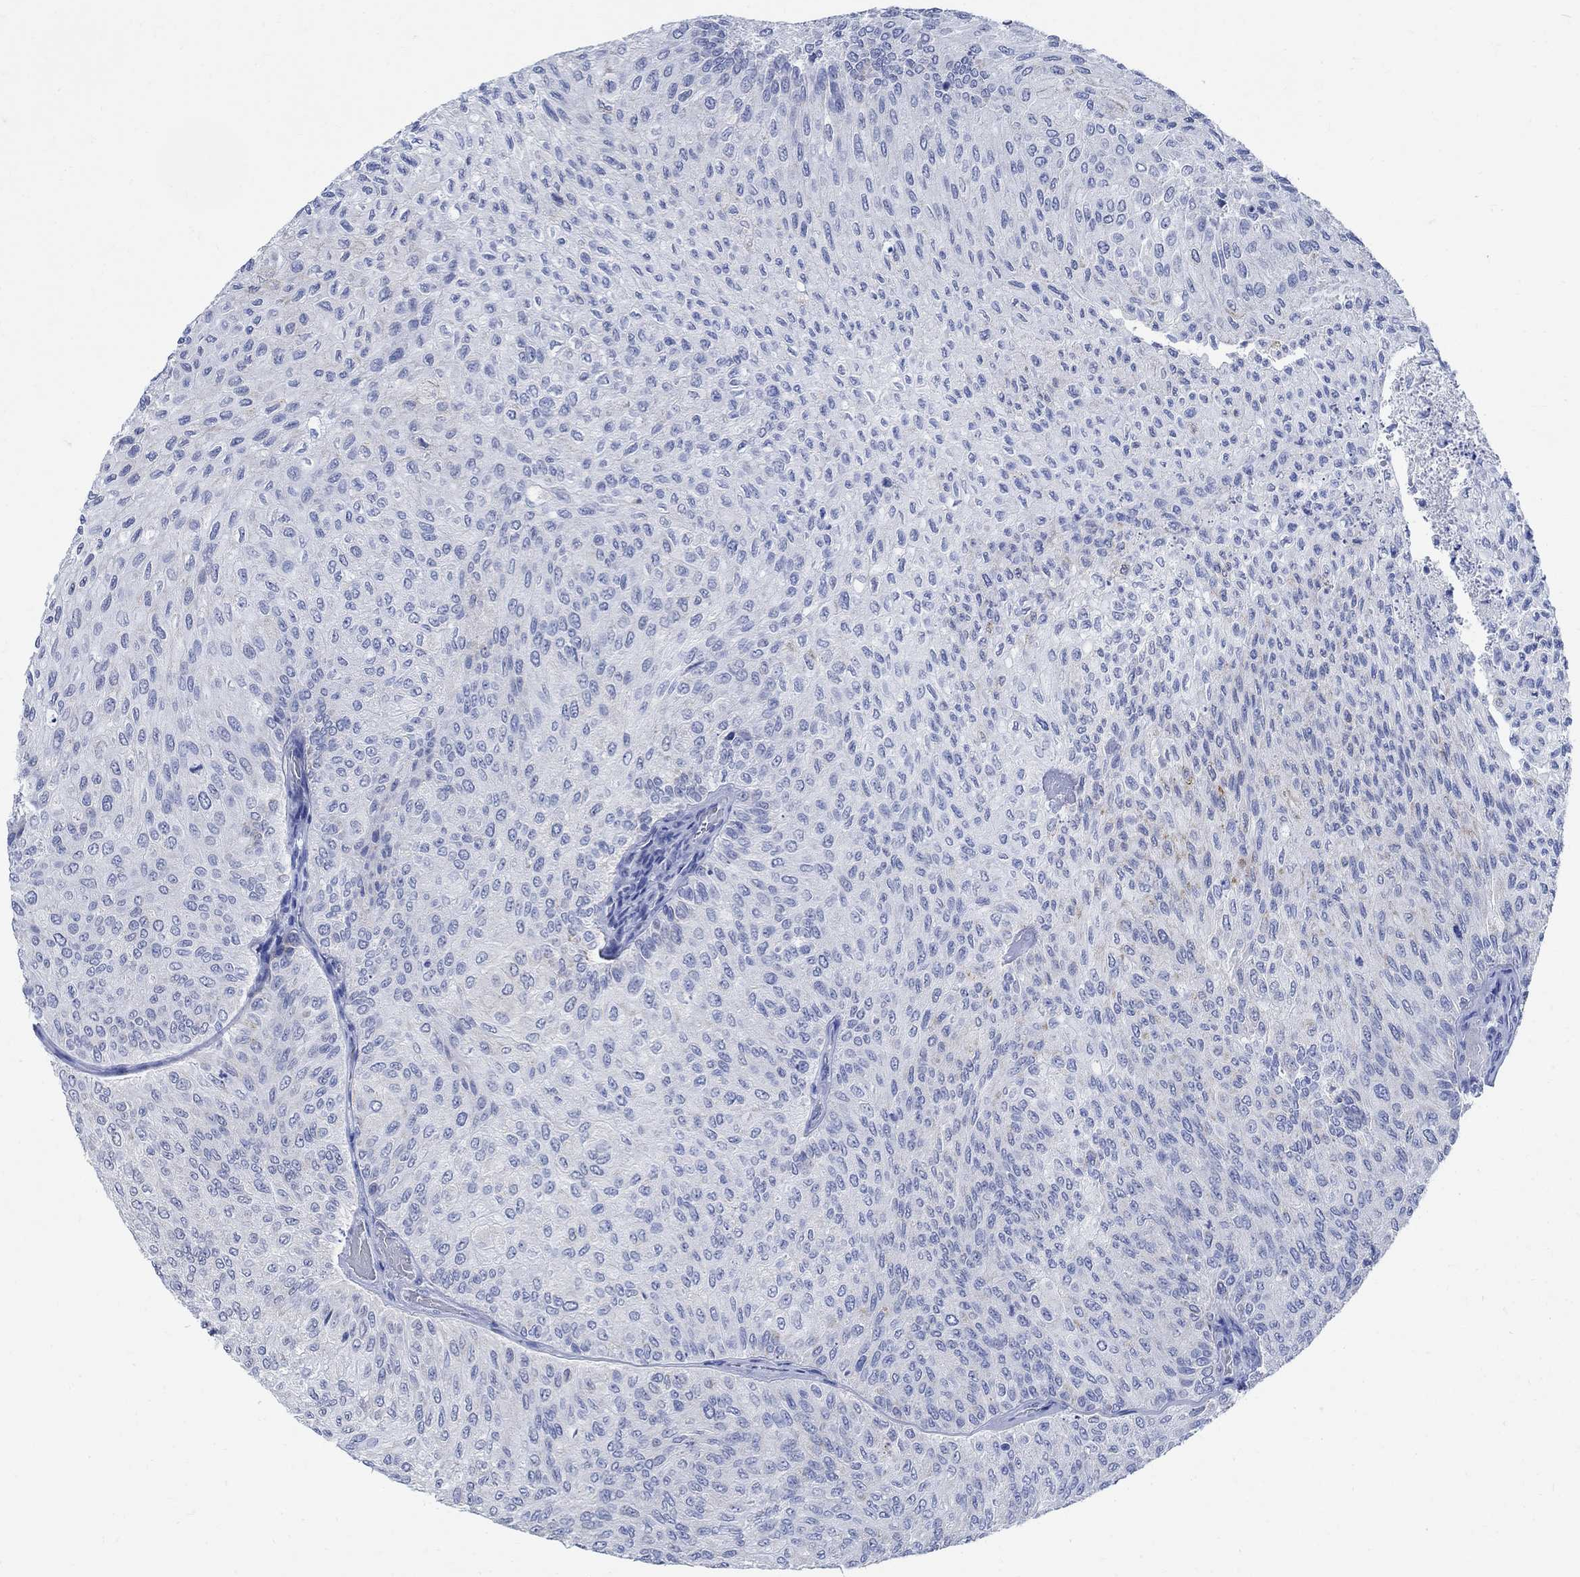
{"staining": {"intensity": "moderate", "quantity": "<25%", "location": "cytoplasmic/membranous"}, "tissue": "urothelial cancer", "cell_type": "Tumor cells", "image_type": "cancer", "snomed": [{"axis": "morphology", "description": "Urothelial carcinoma, Low grade"}, {"axis": "topography", "description": "Urinary bladder"}], "caption": "High-magnification brightfield microscopy of low-grade urothelial carcinoma stained with DAB (brown) and counterstained with hematoxylin (blue). tumor cells exhibit moderate cytoplasmic/membranous staining is appreciated in about<25% of cells.", "gene": "CAMK2N1", "patient": {"sex": "male", "age": 78}}